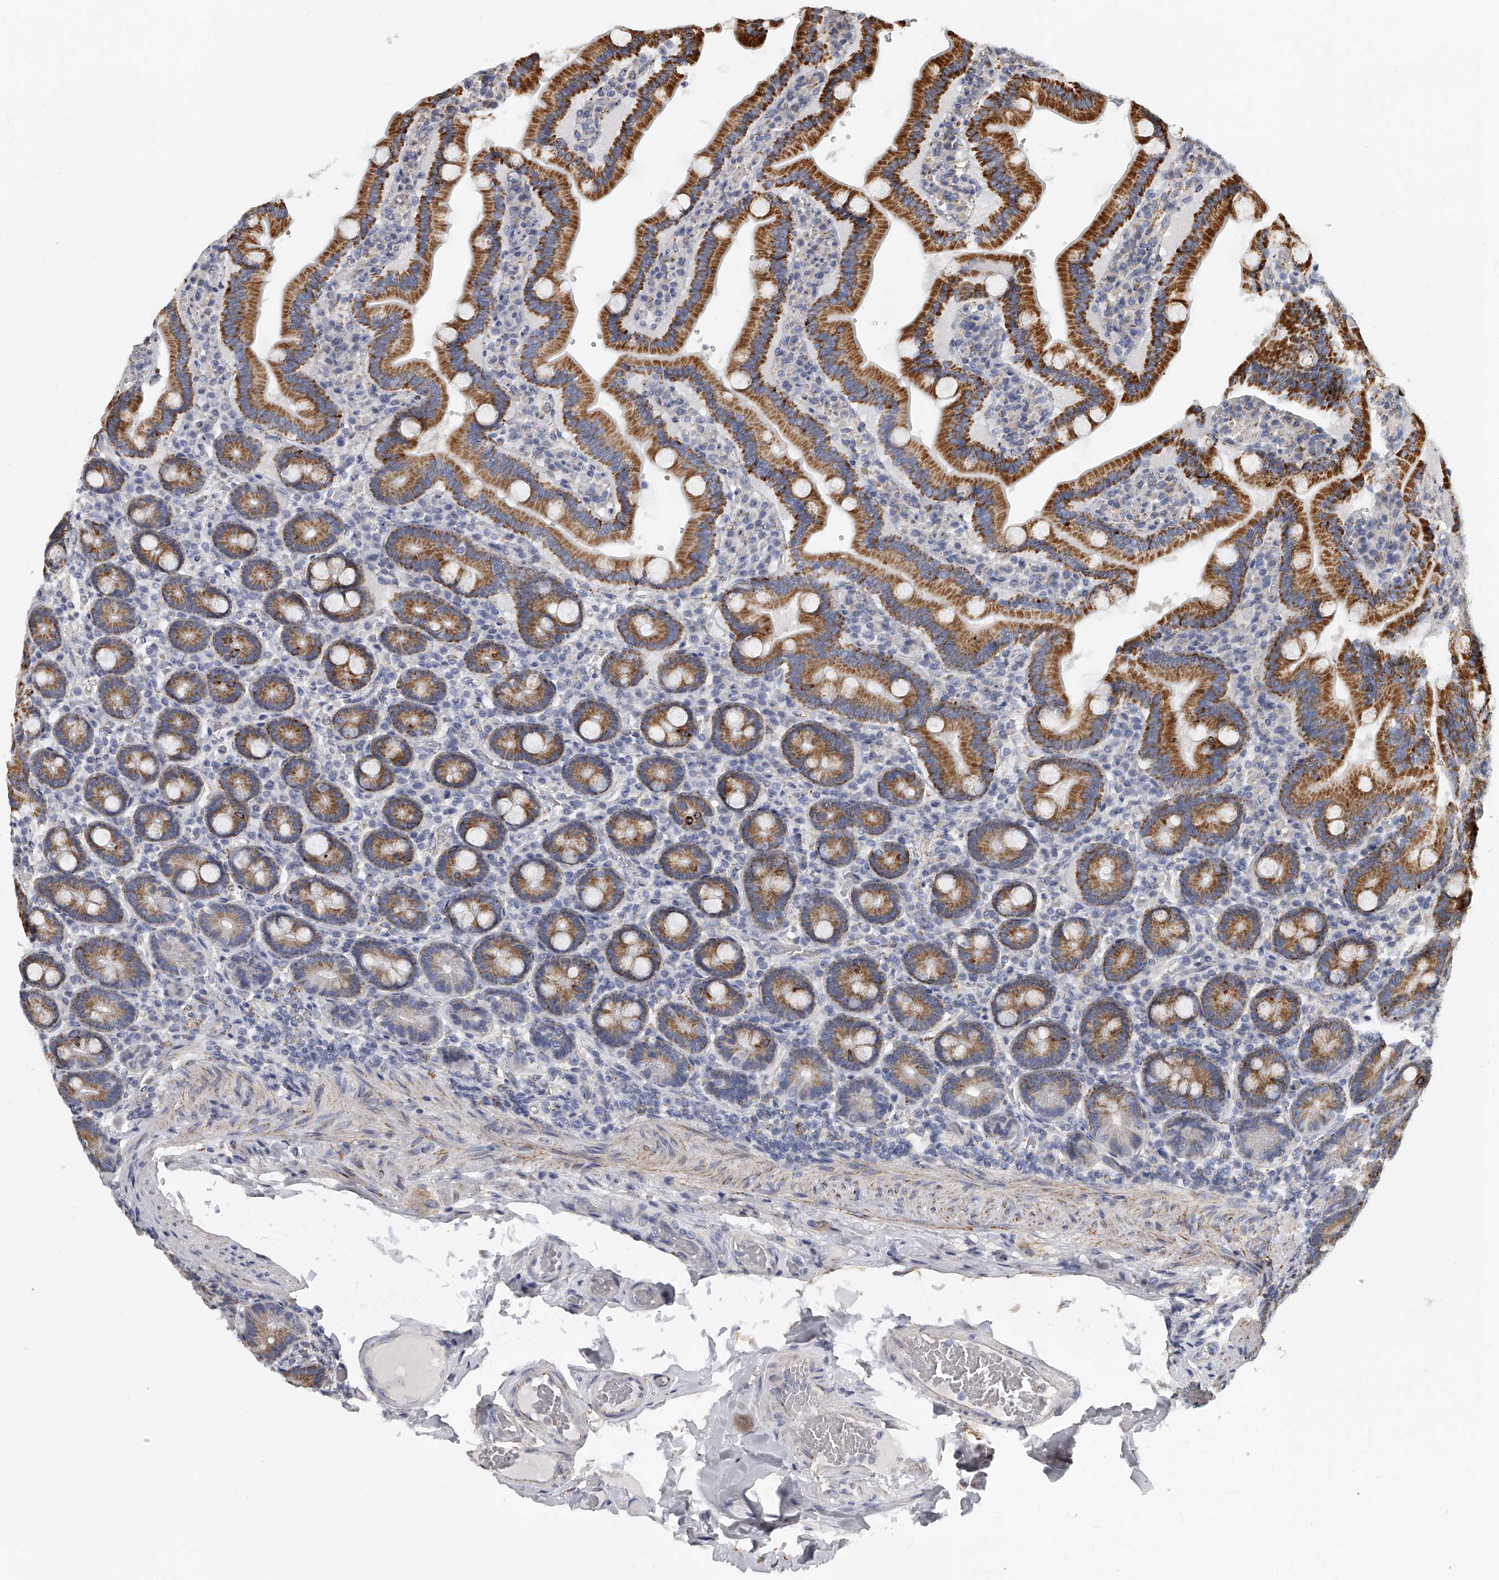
{"staining": {"intensity": "strong", "quantity": ">75%", "location": "cytoplasmic/membranous"}, "tissue": "duodenum", "cell_type": "Glandular cells", "image_type": "normal", "snomed": [{"axis": "morphology", "description": "Normal tissue, NOS"}, {"axis": "topography", "description": "Duodenum"}], "caption": "A micrograph of duodenum stained for a protein displays strong cytoplasmic/membranous brown staining in glandular cells.", "gene": "KLHL7", "patient": {"sex": "female", "age": 62}}